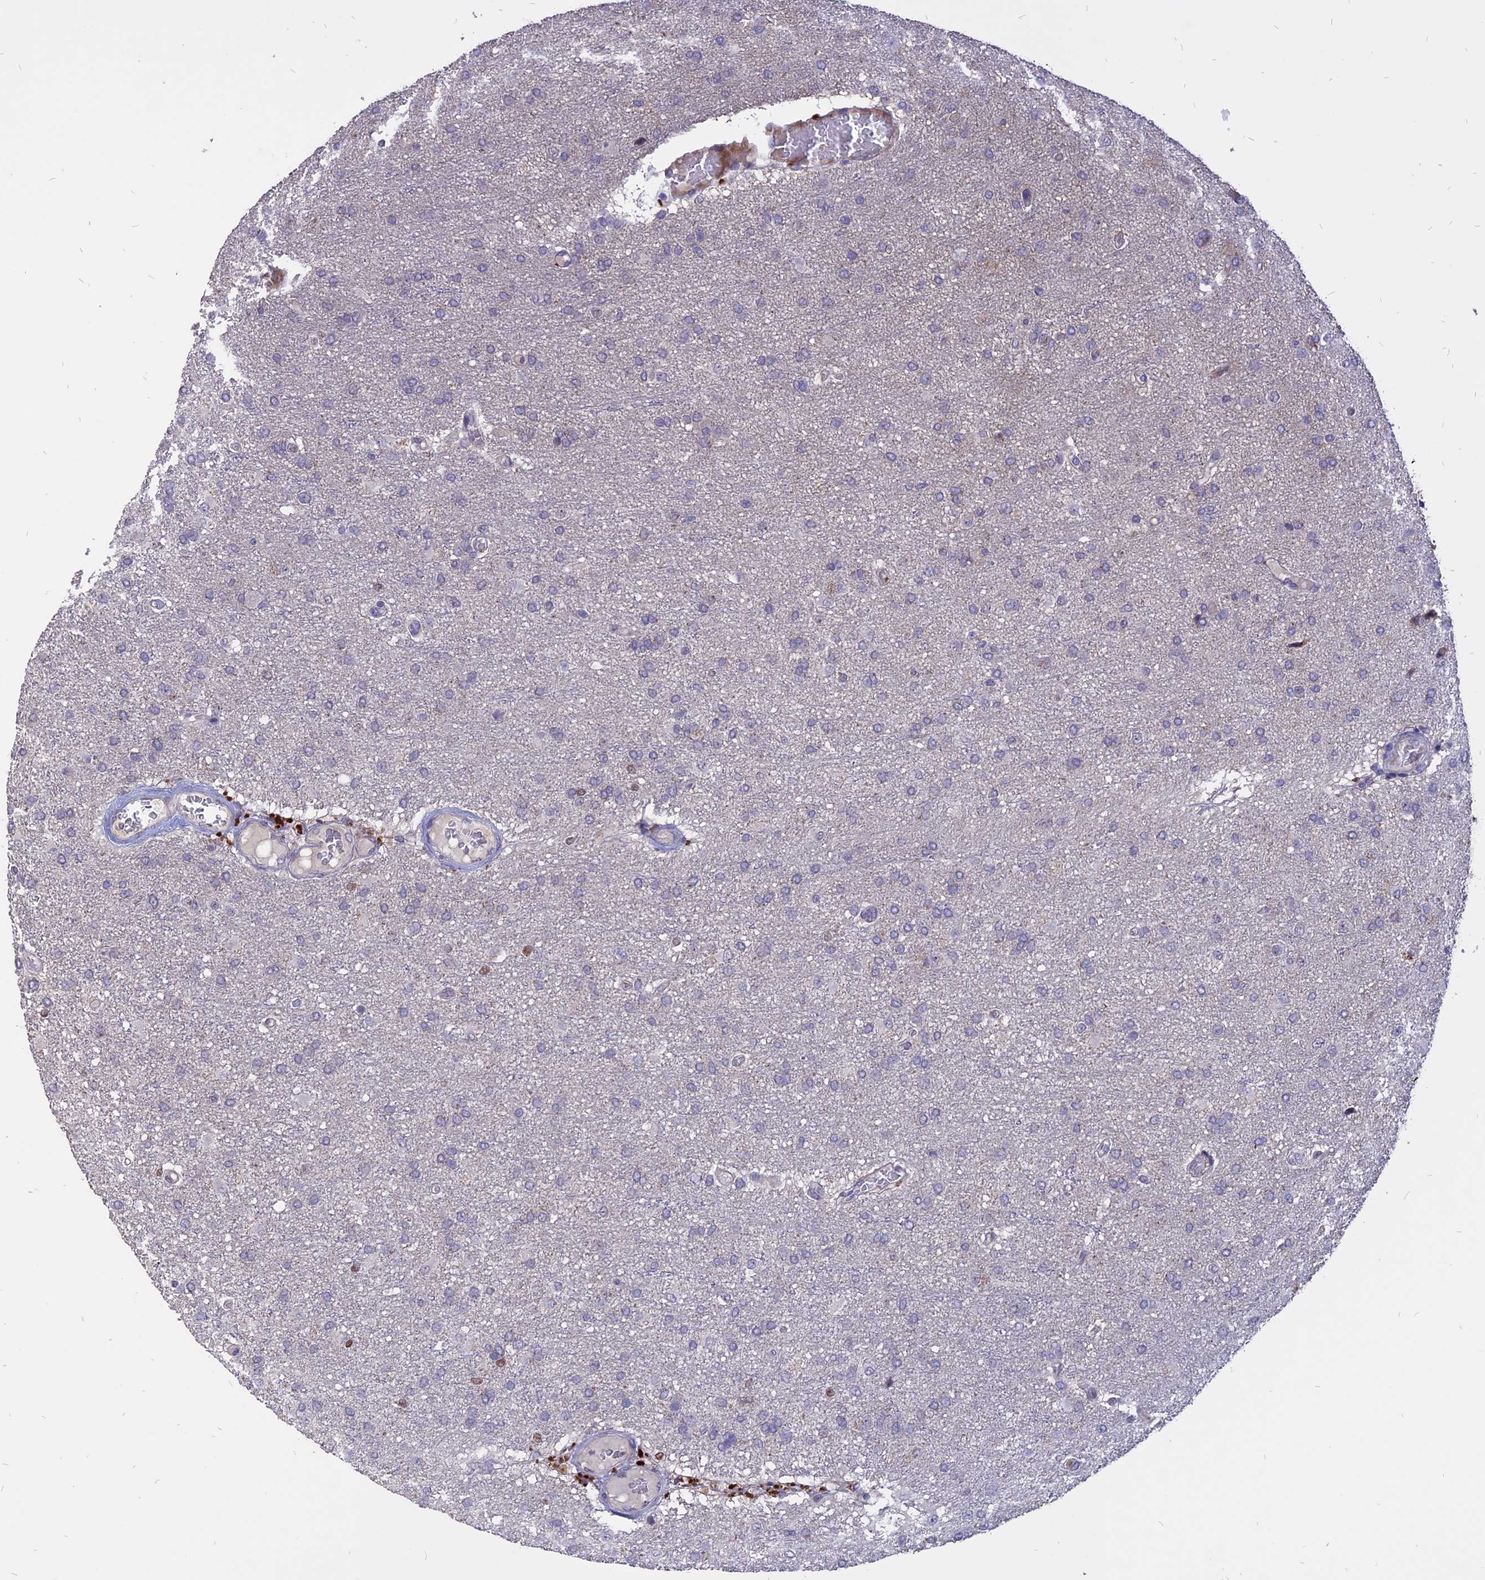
{"staining": {"intensity": "negative", "quantity": "none", "location": "none"}, "tissue": "glioma", "cell_type": "Tumor cells", "image_type": "cancer", "snomed": [{"axis": "morphology", "description": "Glioma, malignant, High grade"}, {"axis": "topography", "description": "Brain"}], "caption": "High-grade glioma (malignant) was stained to show a protein in brown. There is no significant positivity in tumor cells.", "gene": "TMEM263", "patient": {"sex": "female", "age": 74}}